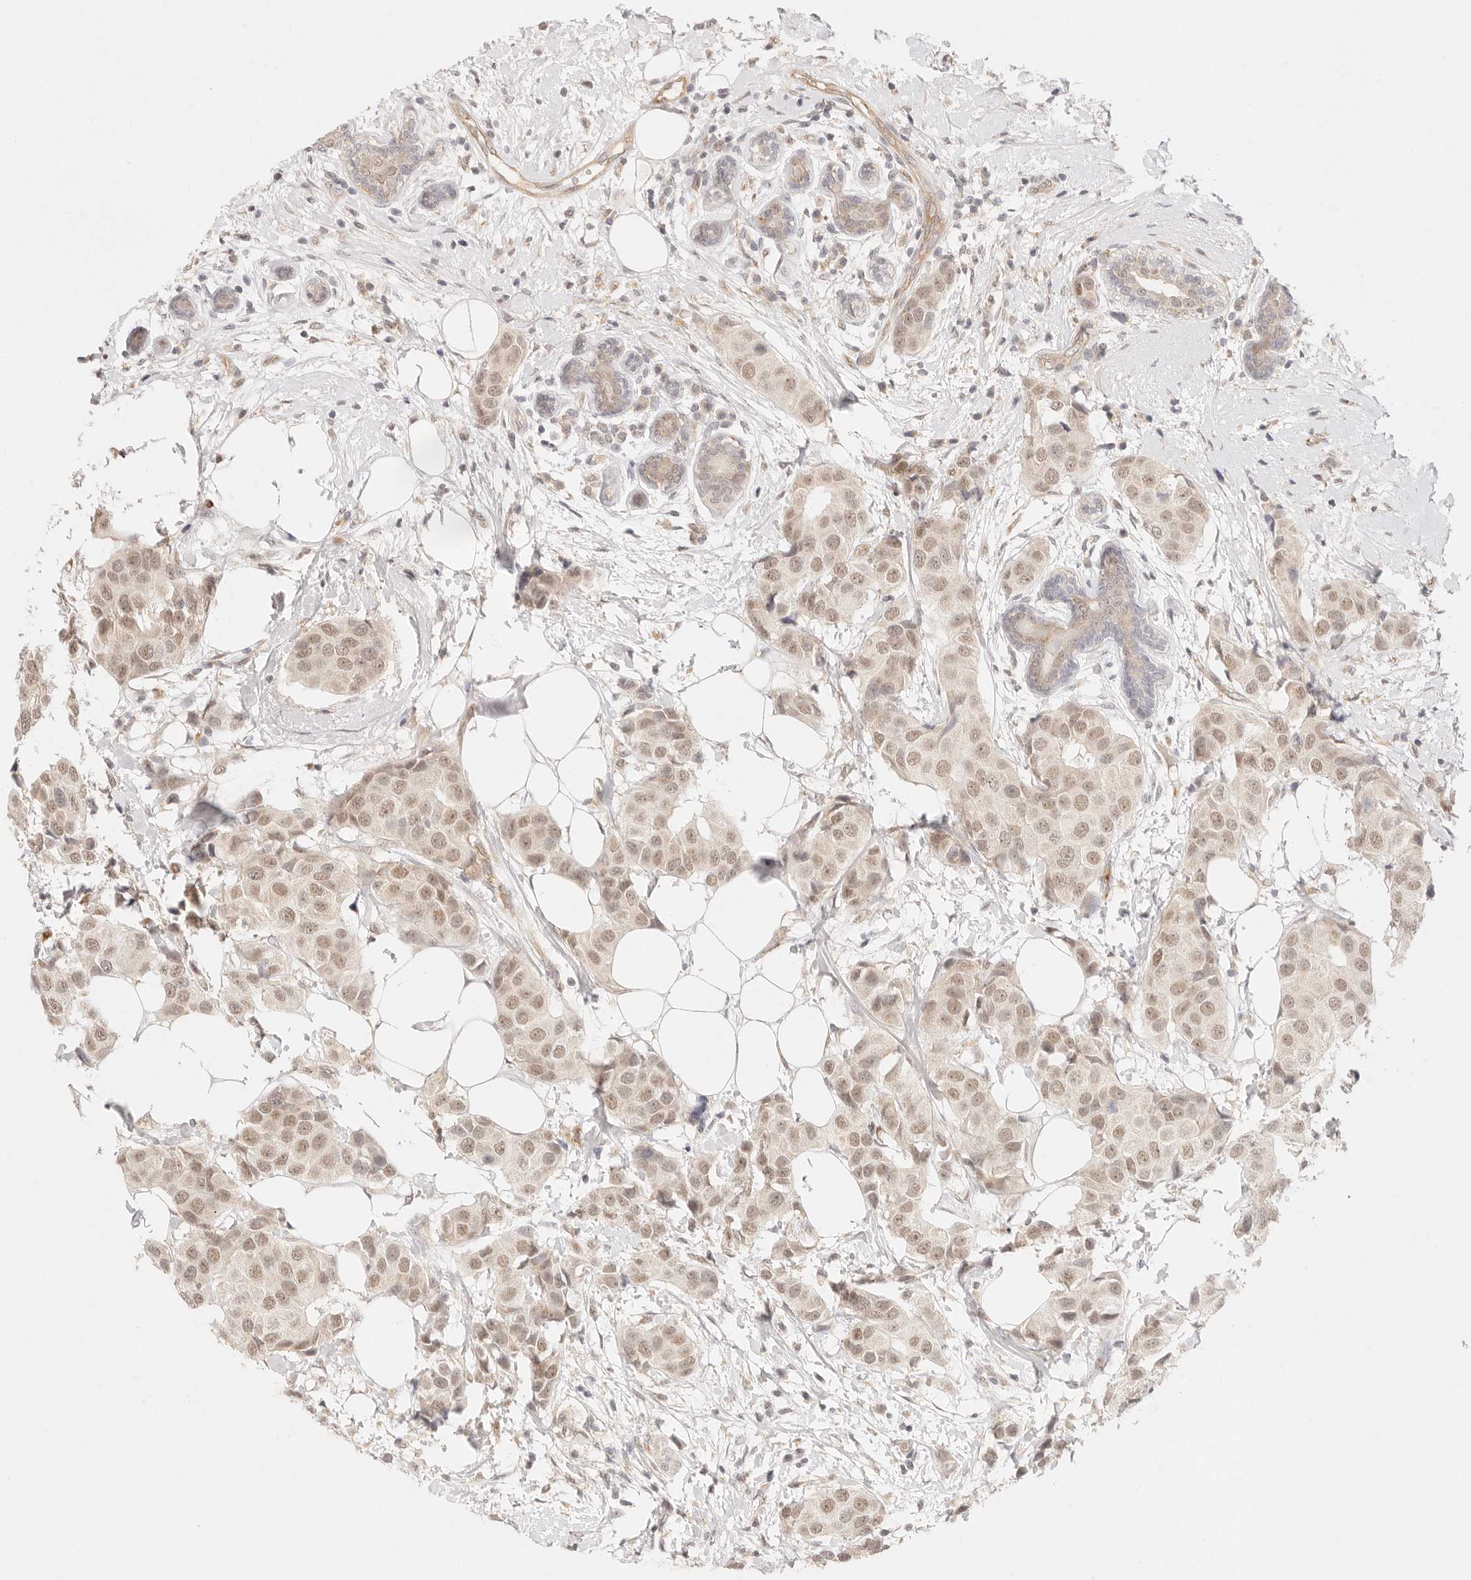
{"staining": {"intensity": "weak", "quantity": ">75%", "location": "nuclear"}, "tissue": "breast cancer", "cell_type": "Tumor cells", "image_type": "cancer", "snomed": [{"axis": "morphology", "description": "Normal tissue, NOS"}, {"axis": "morphology", "description": "Duct carcinoma"}, {"axis": "topography", "description": "Breast"}], "caption": "Weak nuclear expression is seen in about >75% of tumor cells in breast intraductal carcinoma.", "gene": "GPR156", "patient": {"sex": "female", "age": 39}}